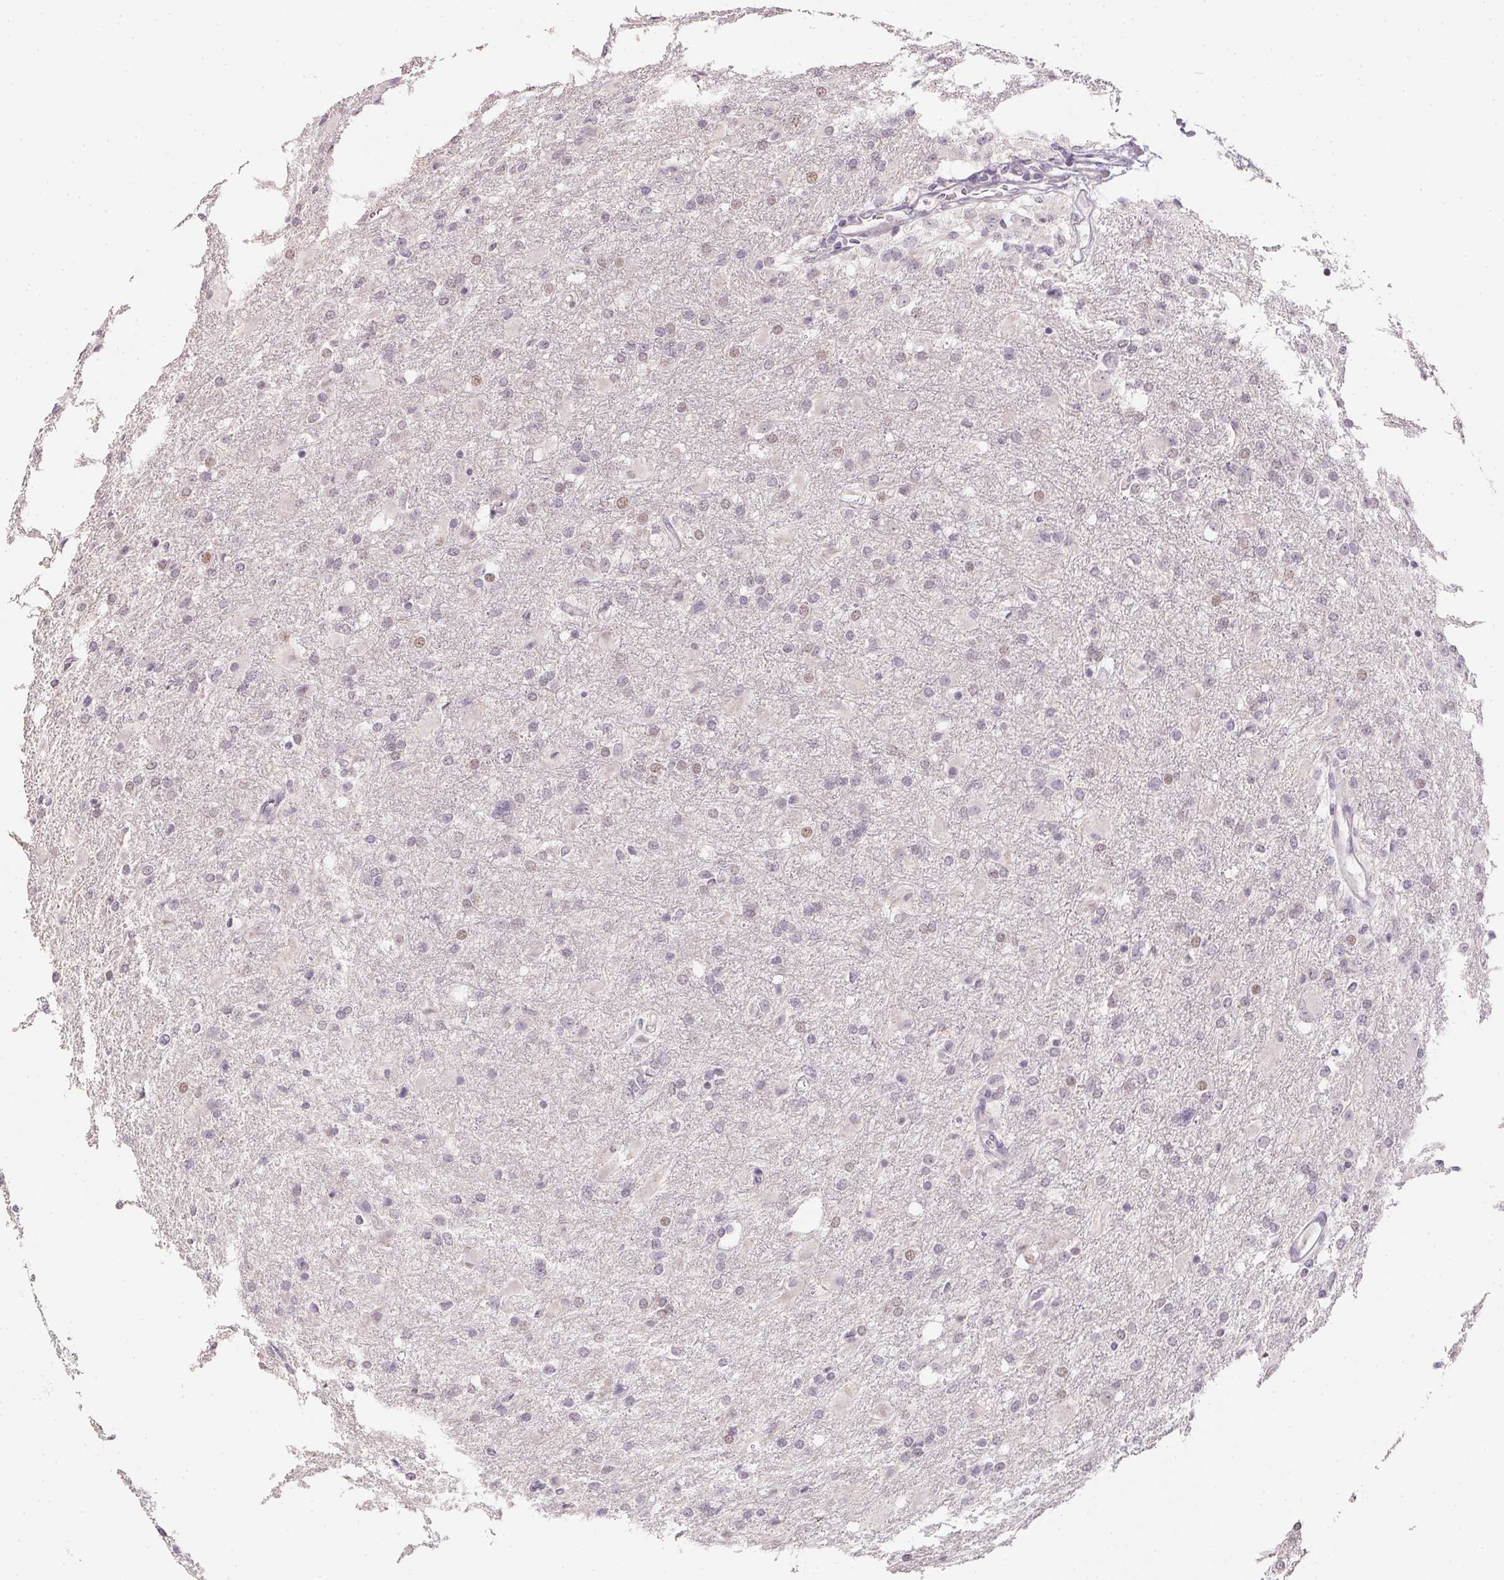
{"staining": {"intensity": "negative", "quantity": "none", "location": "none"}, "tissue": "glioma", "cell_type": "Tumor cells", "image_type": "cancer", "snomed": [{"axis": "morphology", "description": "Glioma, malignant, High grade"}, {"axis": "topography", "description": "Brain"}], "caption": "Human glioma stained for a protein using immunohistochemistry displays no staining in tumor cells.", "gene": "POLR3G", "patient": {"sex": "male", "age": 68}}